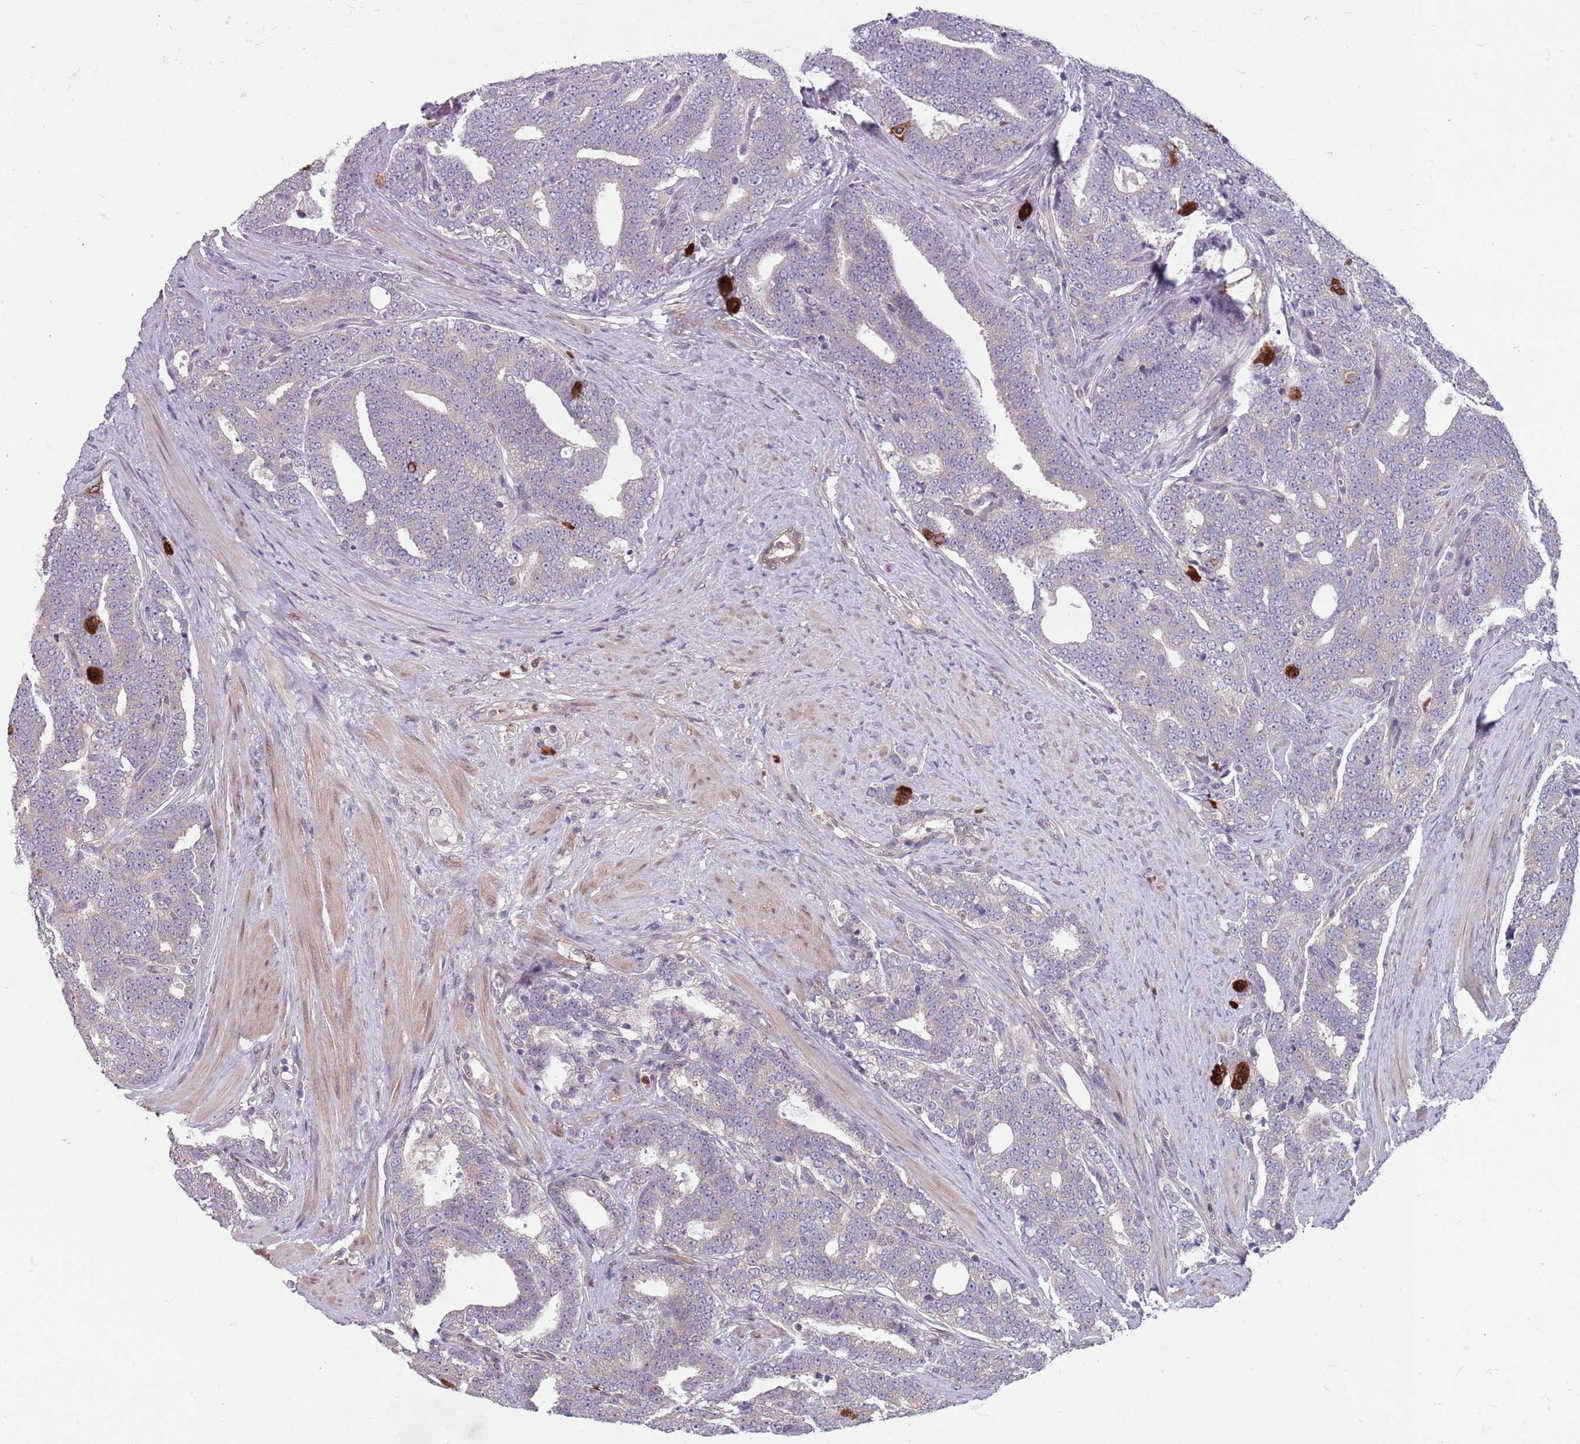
{"staining": {"intensity": "negative", "quantity": "none", "location": "none"}, "tissue": "prostate cancer", "cell_type": "Tumor cells", "image_type": "cancer", "snomed": [{"axis": "morphology", "description": "Adenocarcinoma, High grade"}, {"axis": "topography", "description": "Prostate and seminal vesicle, NOS"}], "caption": "High power microscopy photomicrograph of an immunohistochemistry photomicrograph of prostate adenocarcinoma (high-grade), revealing no significant staining in tumor cells.", "gene": "ADCY7", "patient": {"sex": "male", "age": 67}}